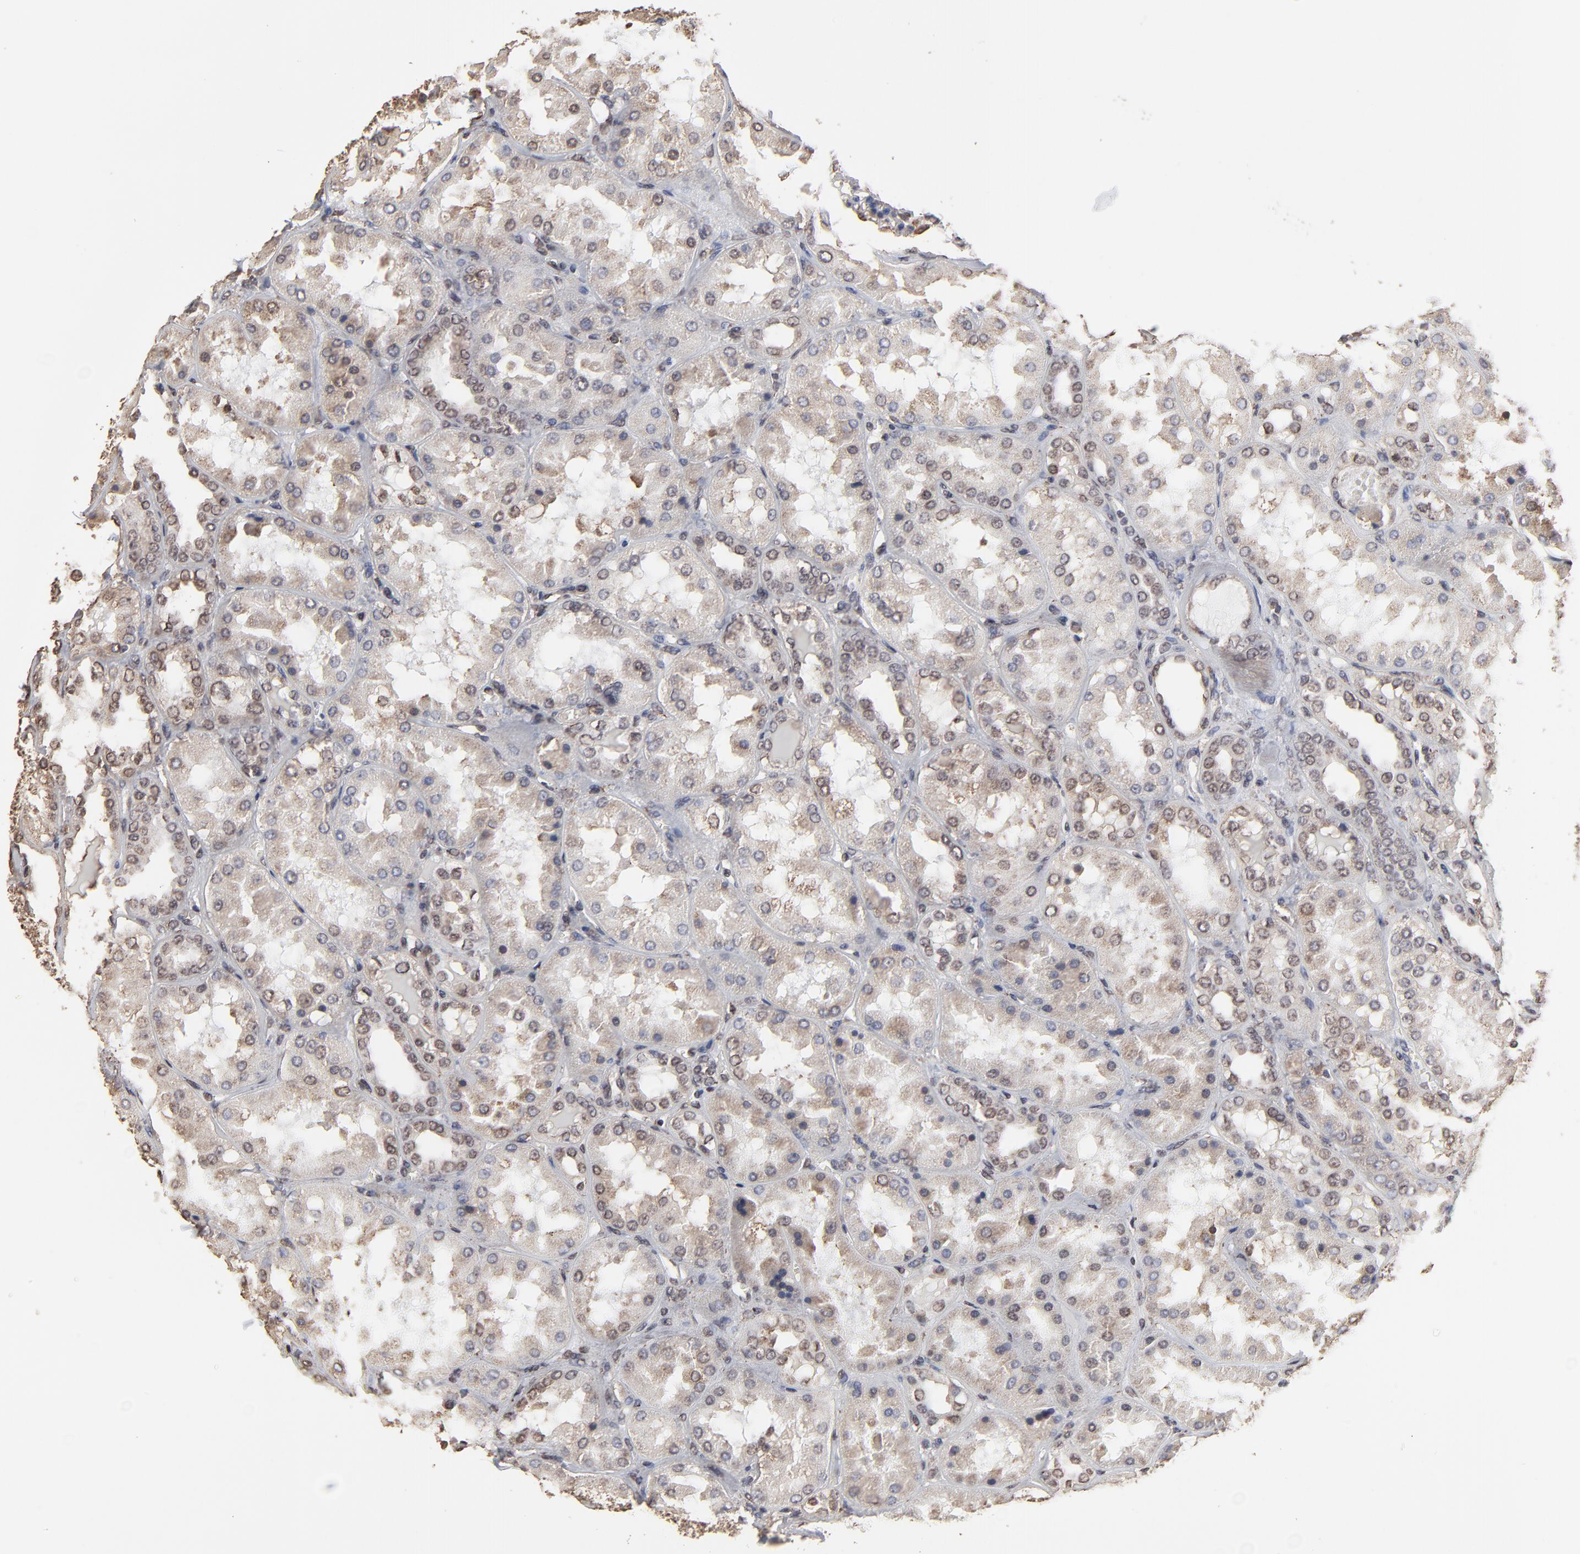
{"staining": {"intensity": "moderate", "quantity": "25%-75%", "location": "cytoplasmic/membranous"}, "tissue": "kidney", "cell_type": "Cells in glomeruli", "image_type": "normal", "snomed": [{"axis": "morphology", "description": "Normal tissue, NOS"}, {"axis": "topography", "description": "Kidney"}], "caption": "The histopathology image demonstrates immunohistochemical staining of benign kidney. There is moderate cytoplasmic/membranous expression is identified in approximately 25%-75% of cells in glomeruli.", "gene": "CHM", "patient": {"sex": "female", "age": 56}}